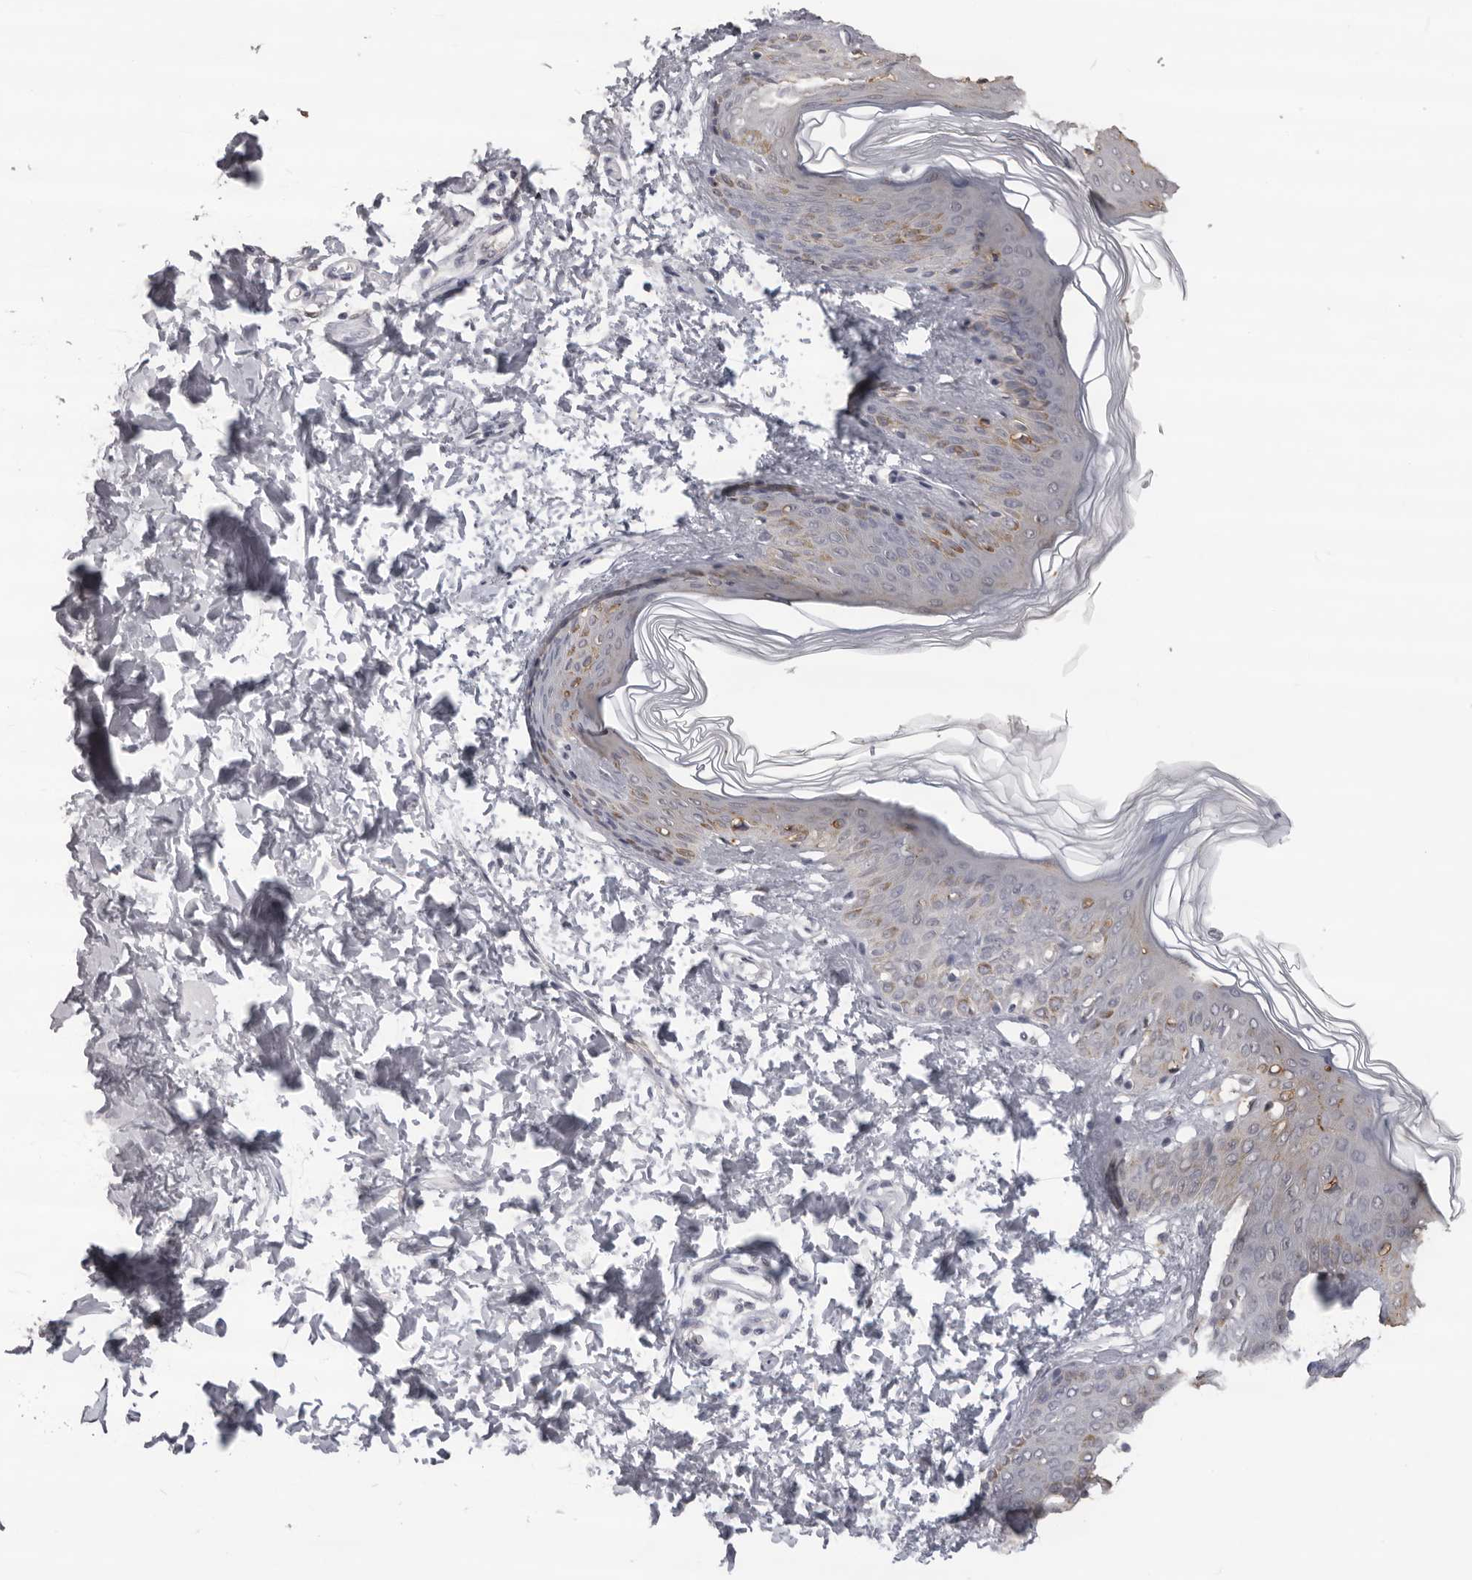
{"staining": {"intensity": "negative", "quantity": "none", "location": "none"}, "tissue": "skin", "cell_type": "Fibroblasts", "image_type": "normal", "snomed": [{"axis": "morphology", "description": "Normal tissue, NOS"}, {"axis": "morphology", "description": "Neoplasm, benign, NOS"}, {"axis": "topography", "description": "Skin"}, {"axis": "topography", "description": "Soft tissue"}], "caption": "Immunohistochemistry micrograph of unremarkable skin: human skin stained with DAB displays no significant protein expression in fibroblasts. (Stains: DAB (3,3'-diaminobenzidine) immunohistochemistry with hematoxylin counter stain, Microscopy: brightfield microscopy at high magnification).", "gene": "IL31", "patient": {"sex": "male", "age": 26}}